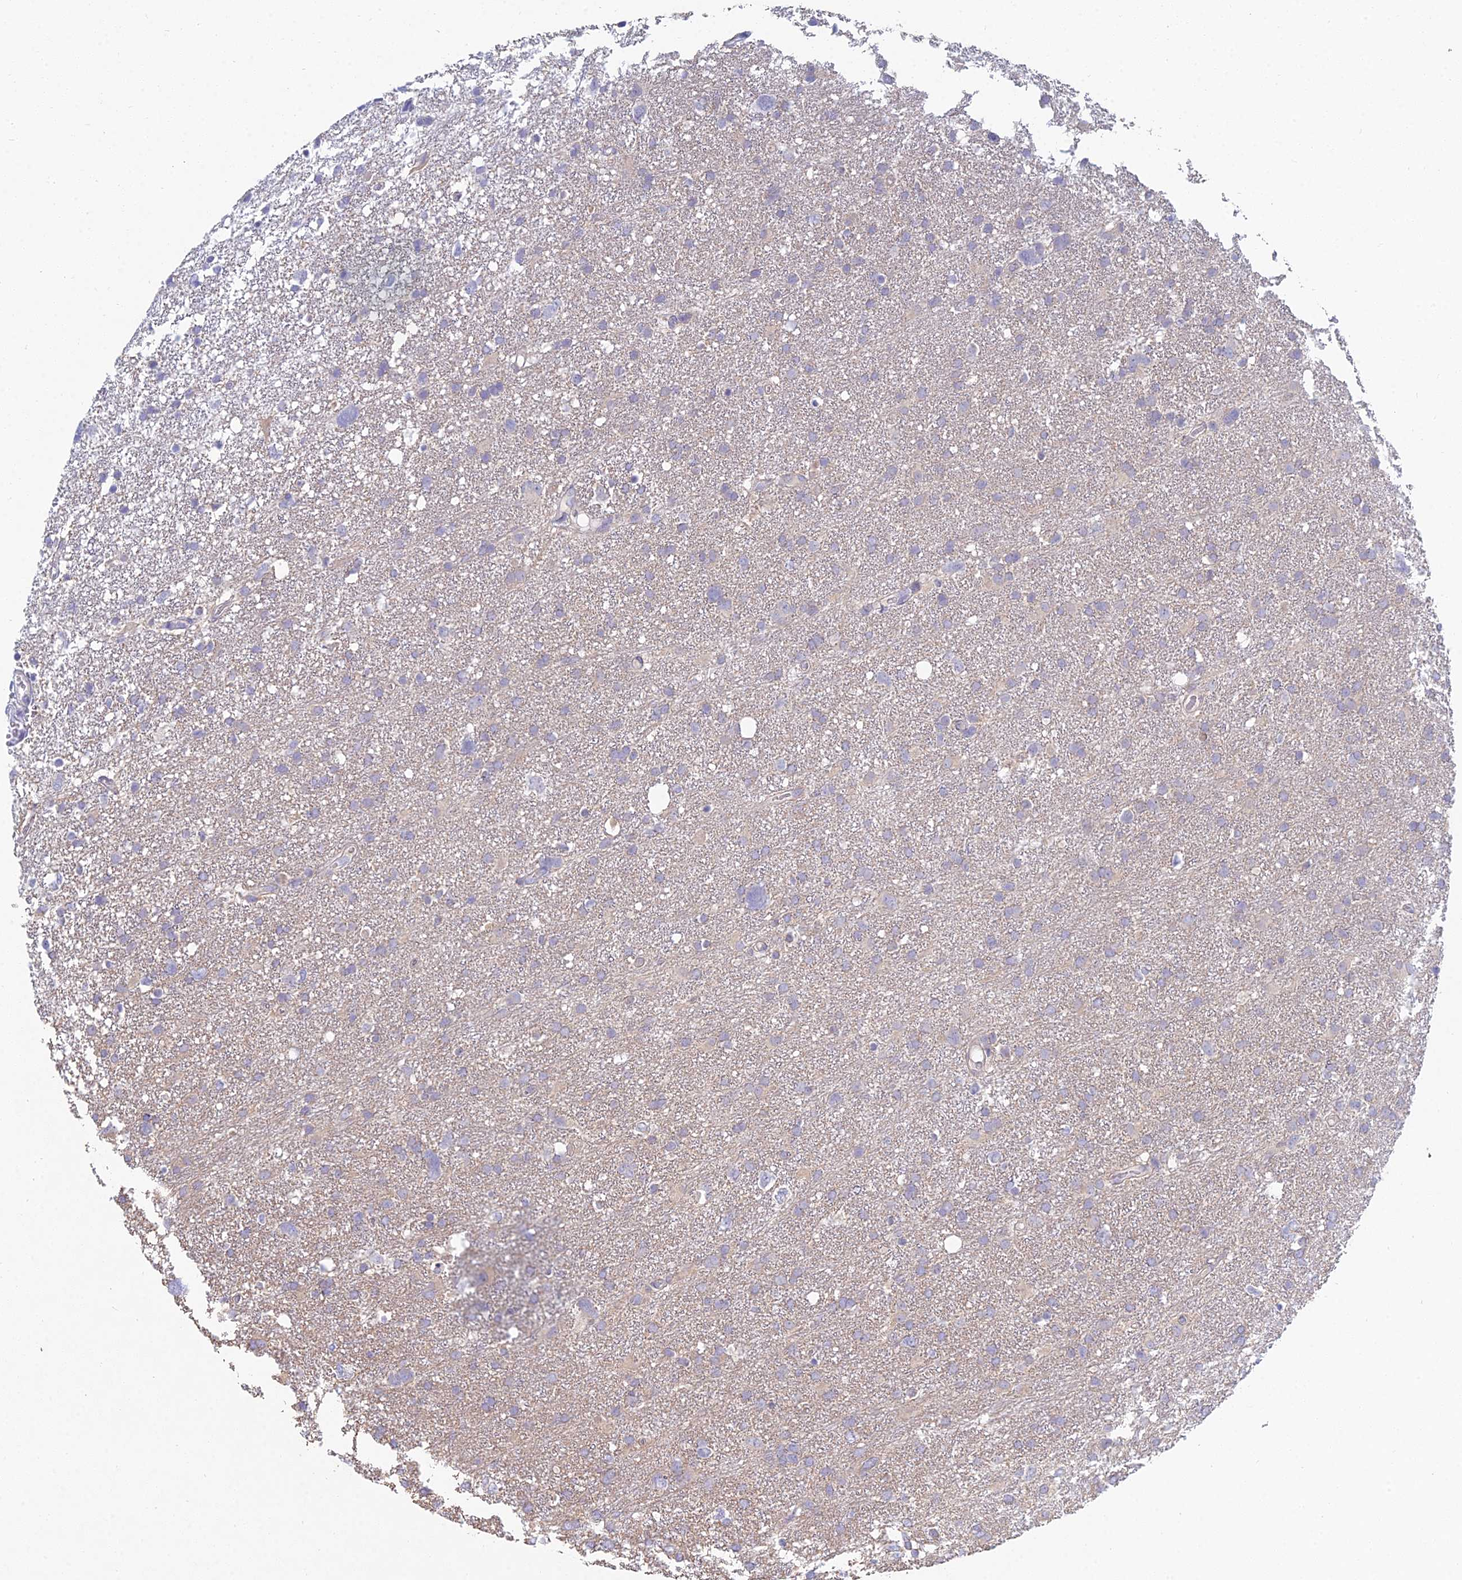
{"staining": {"intensity": "negative", "quantity": "none", "location": "none"}, "tissue": "glioma", "cell_type": "Tumor cells", "image_type": "cancer", "snomed": [{"axis": "morphology", "description": "Glioma, malignant, High grade"}, {"axis": "topography", "description": "Brain"}], "caption": "This is an IHC micrograph of glioma. There is no expression in tumor cells.", "gene": "METTL26", "patient": {"sex": "male", "age": 61}}